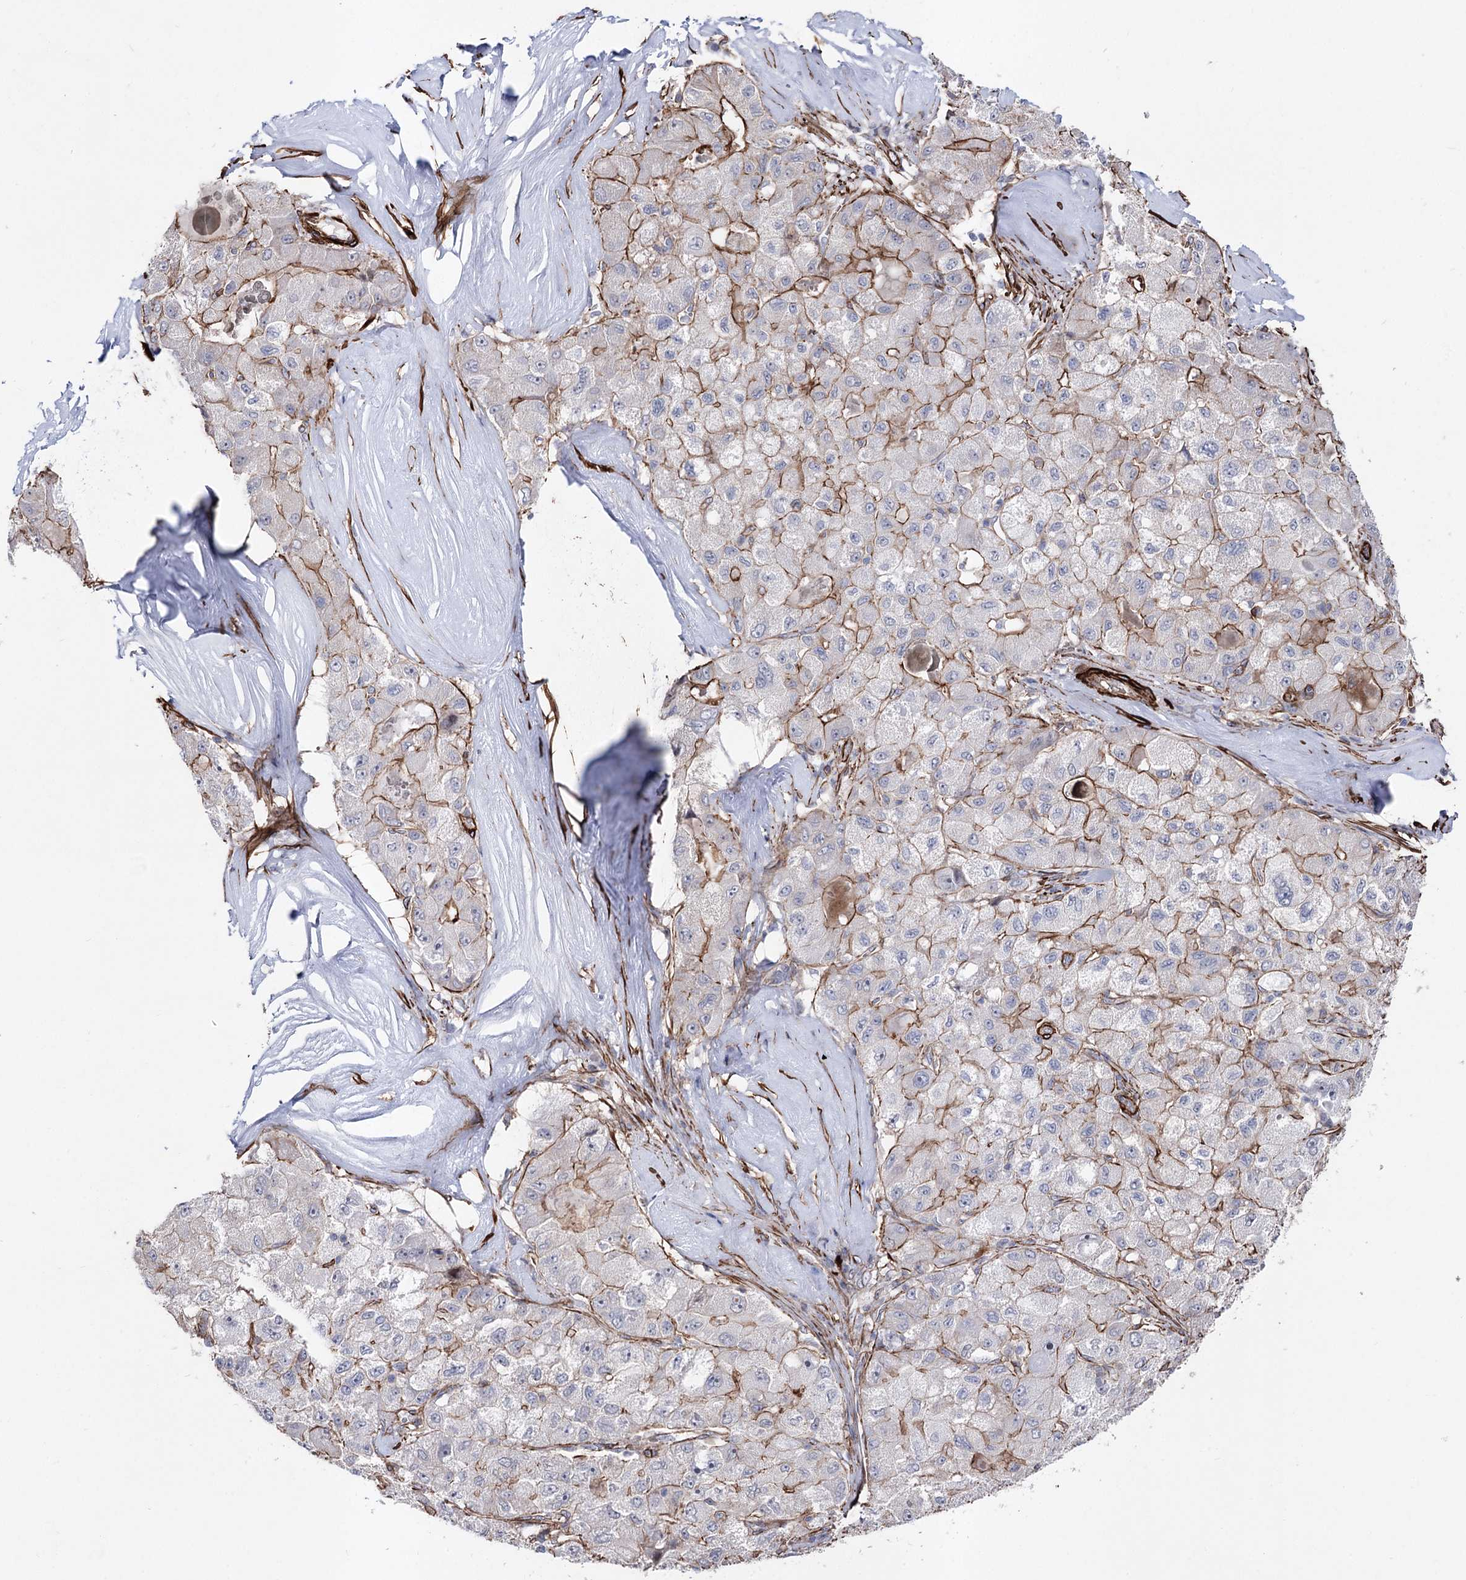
{"staining": {"intensity": "moderate", "quantity": "<25%", "location": "cytoplasmic/membranous"}, "tissue": "liver cancer", "cell_type": "Tumor cells", "image_type": "cancer", "snomed": [{"axis": "morphology", "description": "Carcinoma, Hepatocellular, NOS"}, {"axis": "topography", "description": "Liver"}], "caption": "This image displays IHC staining of liver hepatocellular carcinoma, with low moderate cytoplasmic/membranous positivity in approximately <25% of tumor cells.", "gene": "ARHGAP20", "patient": {"sex": "male", "age": 80}}